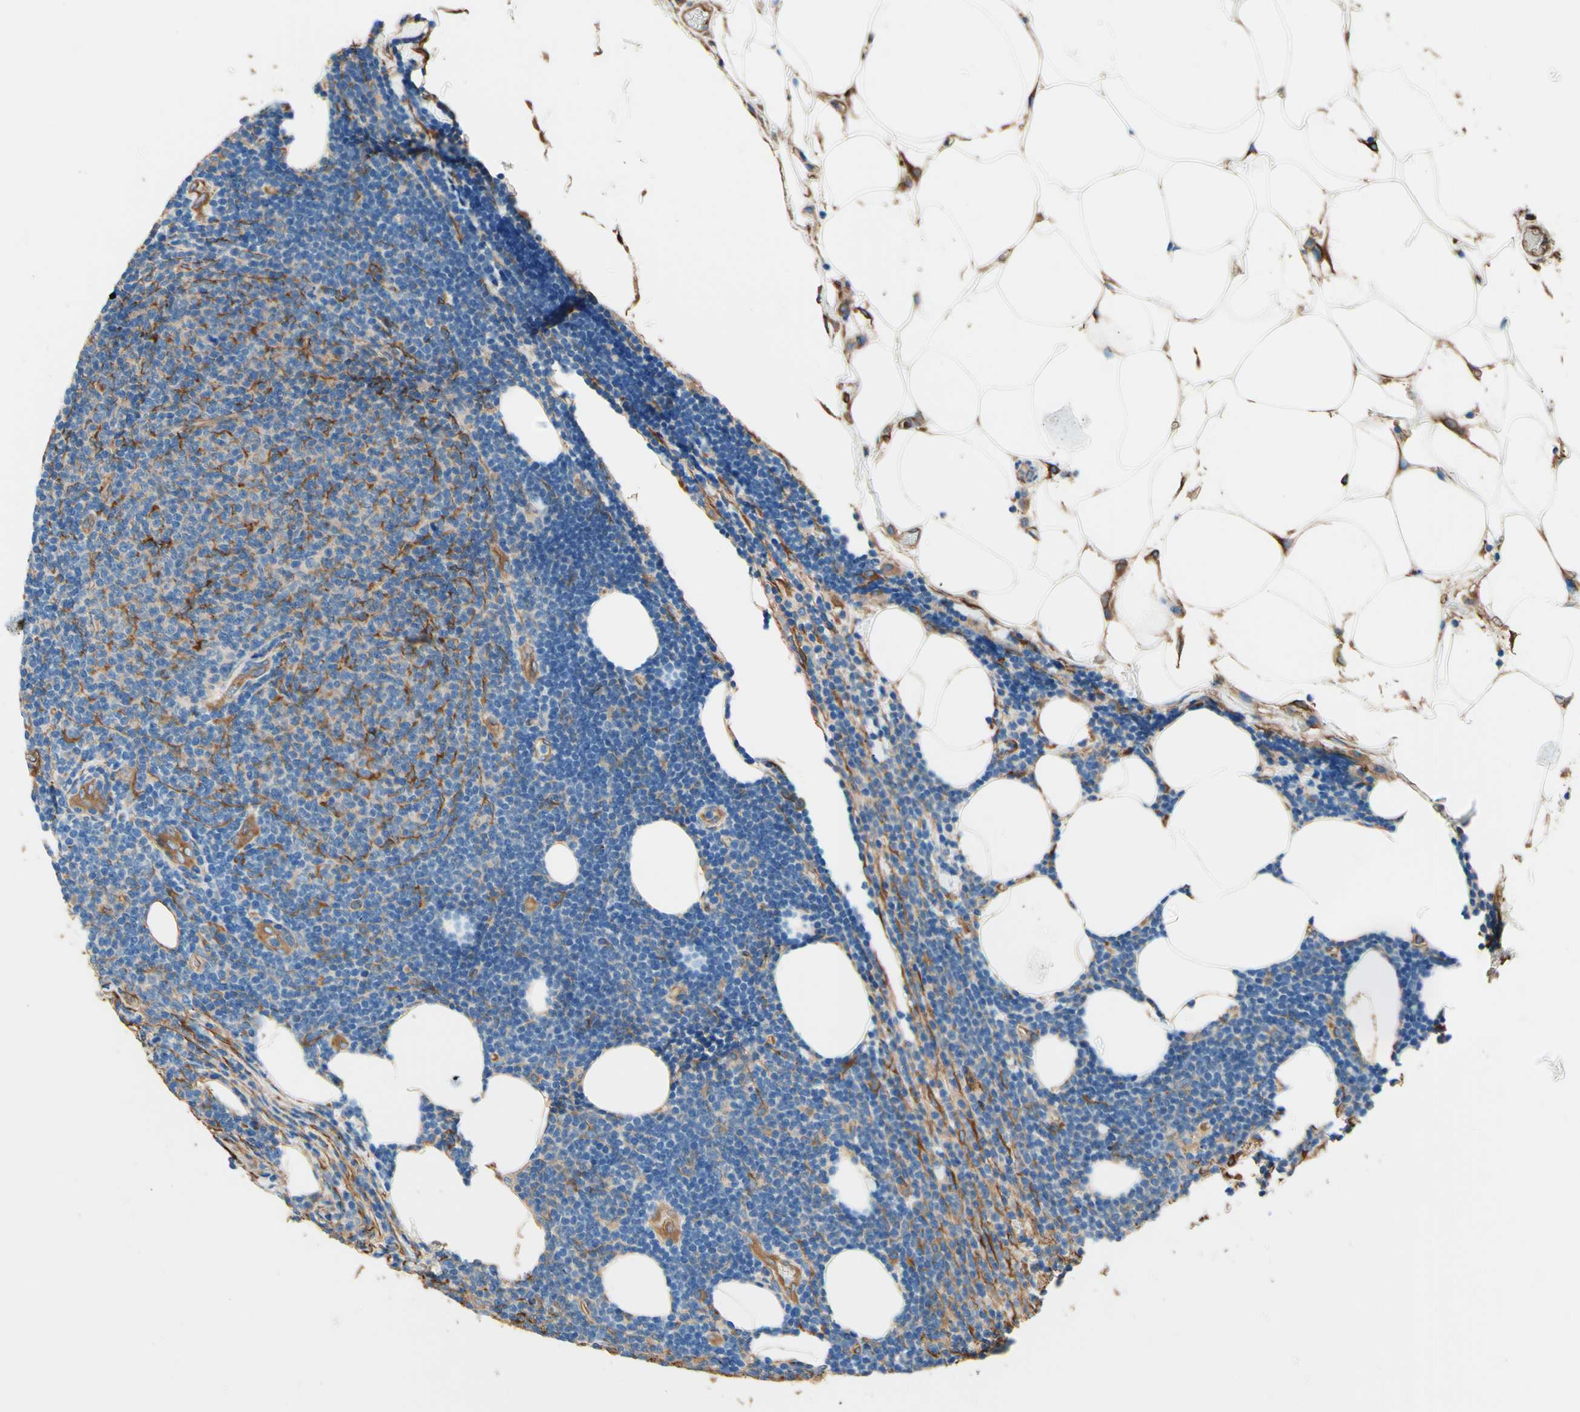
{"staining": {"intensity": "negative", "quantity": "none", "location": "none"}, "tissue": "lymphoma", "cell_type": "Tumor cells", "image_type": "cancer", "snomed": [{"axis": "morphology", "description": "Malignant lymphoma, non-Hodgkin's type, Low grade"}, {"axis": "topography", "description": "Lymph node"}], "caption": "The immunohistochemistry photomicrograph has no significant positivity in tumor cells of low-grade malignant lymphoma, non-Hodgkin's type tissue.", "gene": "DPYSL3", "patient": {"sex": "male", "age": 66}}